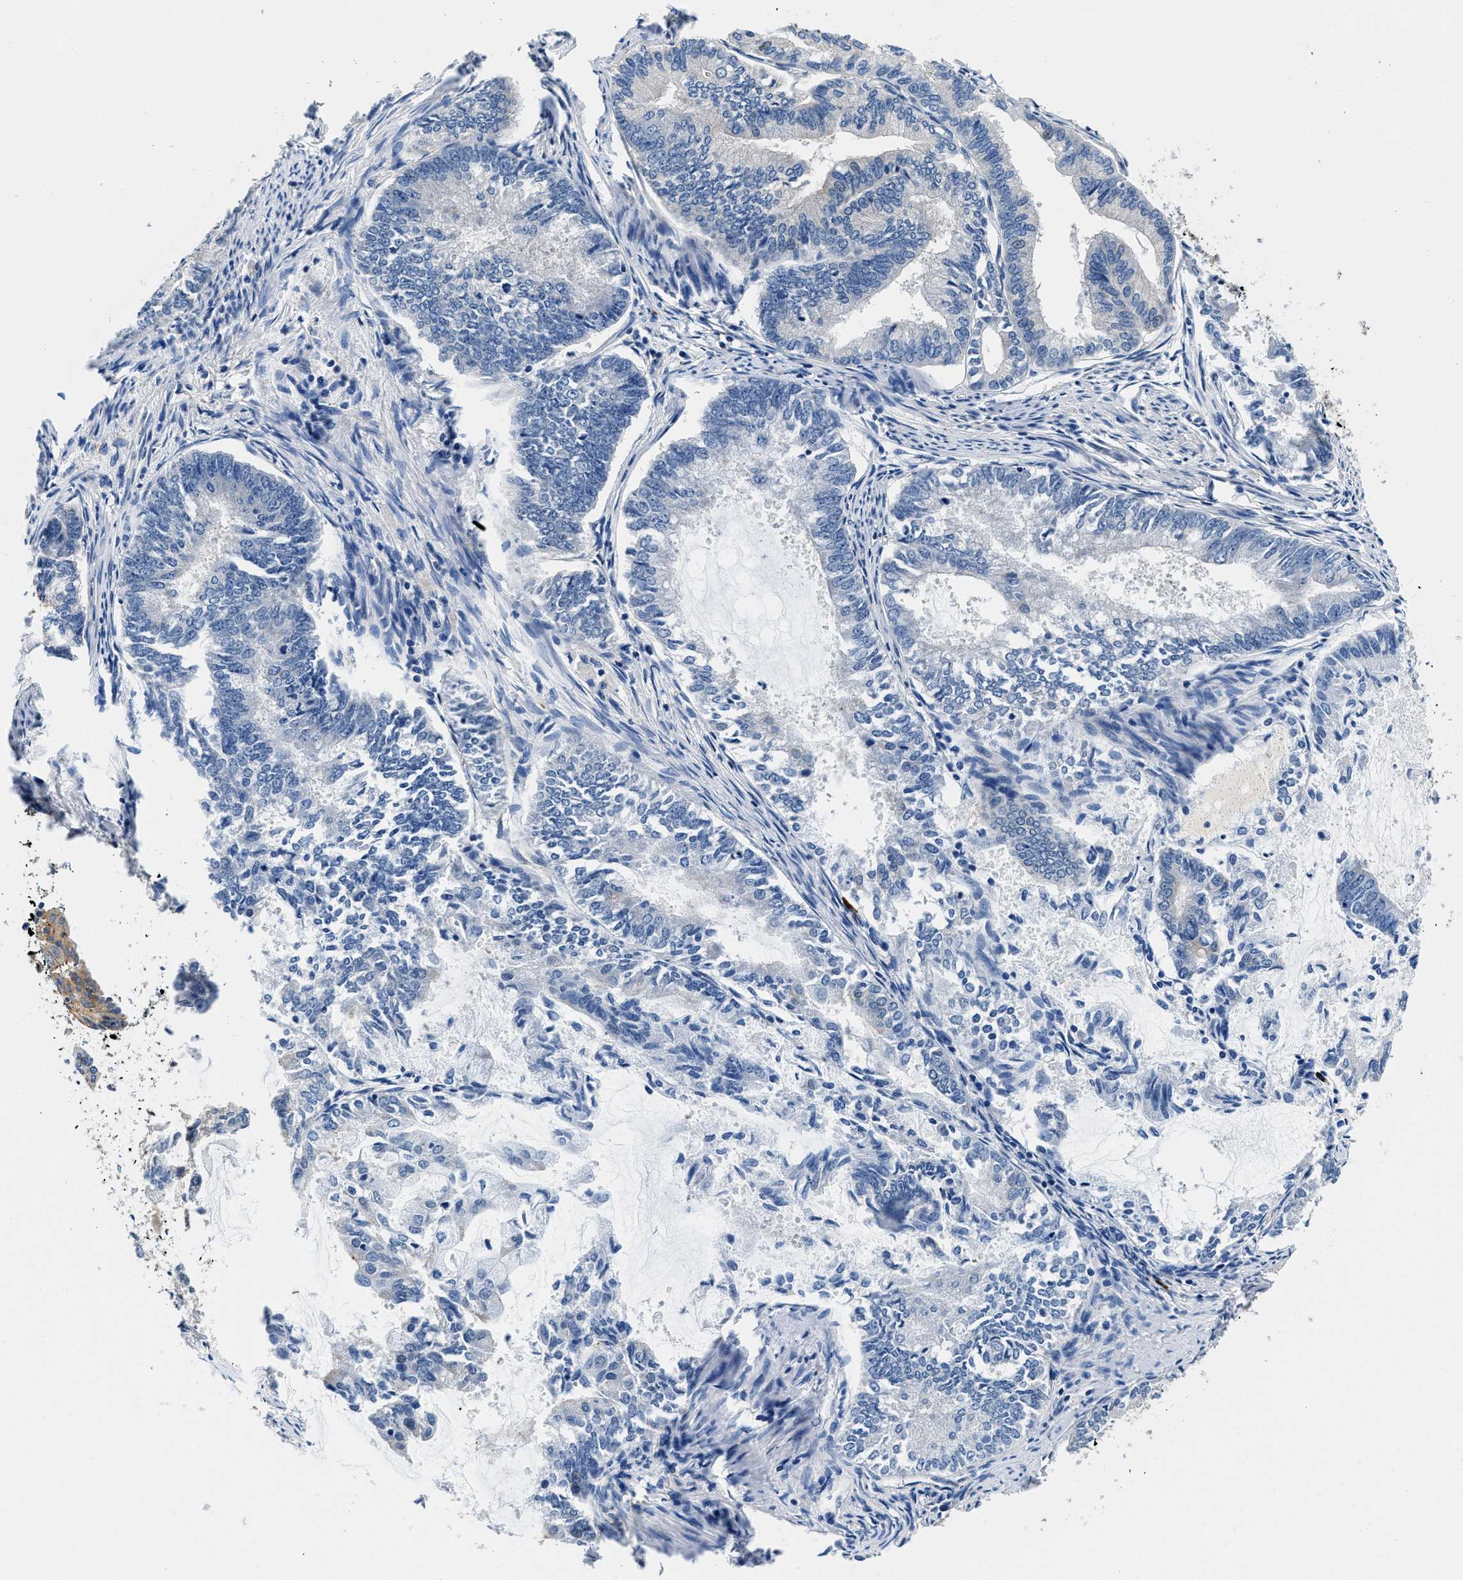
{"staining": {"intensity": "negative", "quantity": "none", "location": "none"}, "tissue": "endometrial cancer", "cell_type": "Tumor cells", "image_type": "cancer", "snomed": [{"axis": "morphology", "description": "Adenocarcinoma, NOS"}, {"axis": "topography", "description": "Endometrium"}], "caption": "Human endometrial cancer (adenocarcinoma) stained for a protein using immunohistochemistry (IHC) demonstrates no positivity in tumor cells.", "gene": "ZFAND3", "patient": {"sex": "female", "age": 86}}